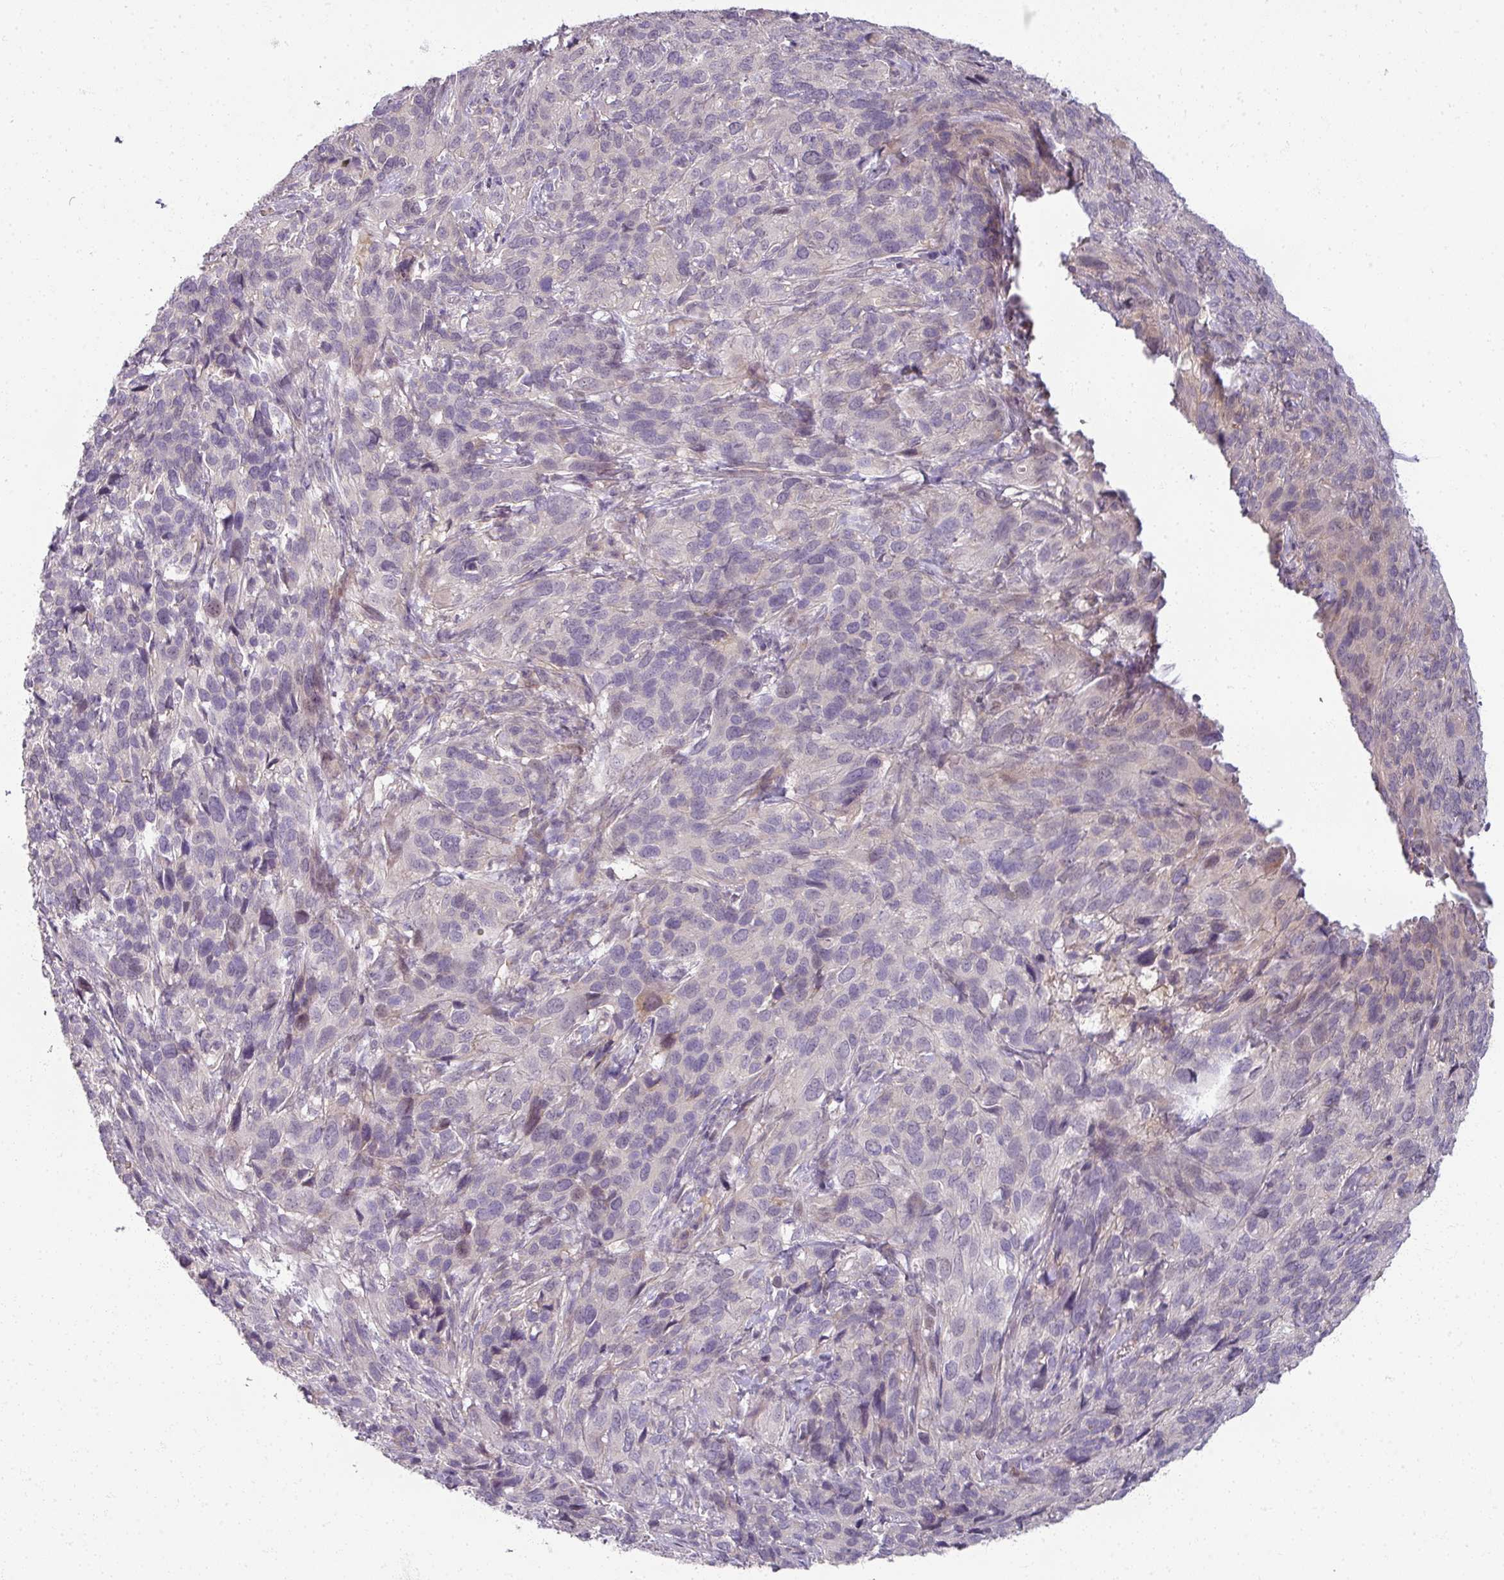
{"staining": {"intensity": "negative", "quantity": "none", "location": "none"}, "tissue": "cervical cancer", "cell_type": "Tumor cells", "image_type": "cancer", "snomed": [{"axis": "morphology", "description": "Squamous cell carcinoma, NOS"}, {"axis": "topography", "description": "Cervix"}], "caption": "Tumor cells show no significant protein expression in cervical squamous cell carcinoma. (Stains: DAB (3,3'-diaminobenzidine) IHC with hematoxylin counter stain, Microscopy: brightfield microscopy at high magnification).", "gene": "MYMK", "patient": {"sex": "female", "age": 51}}